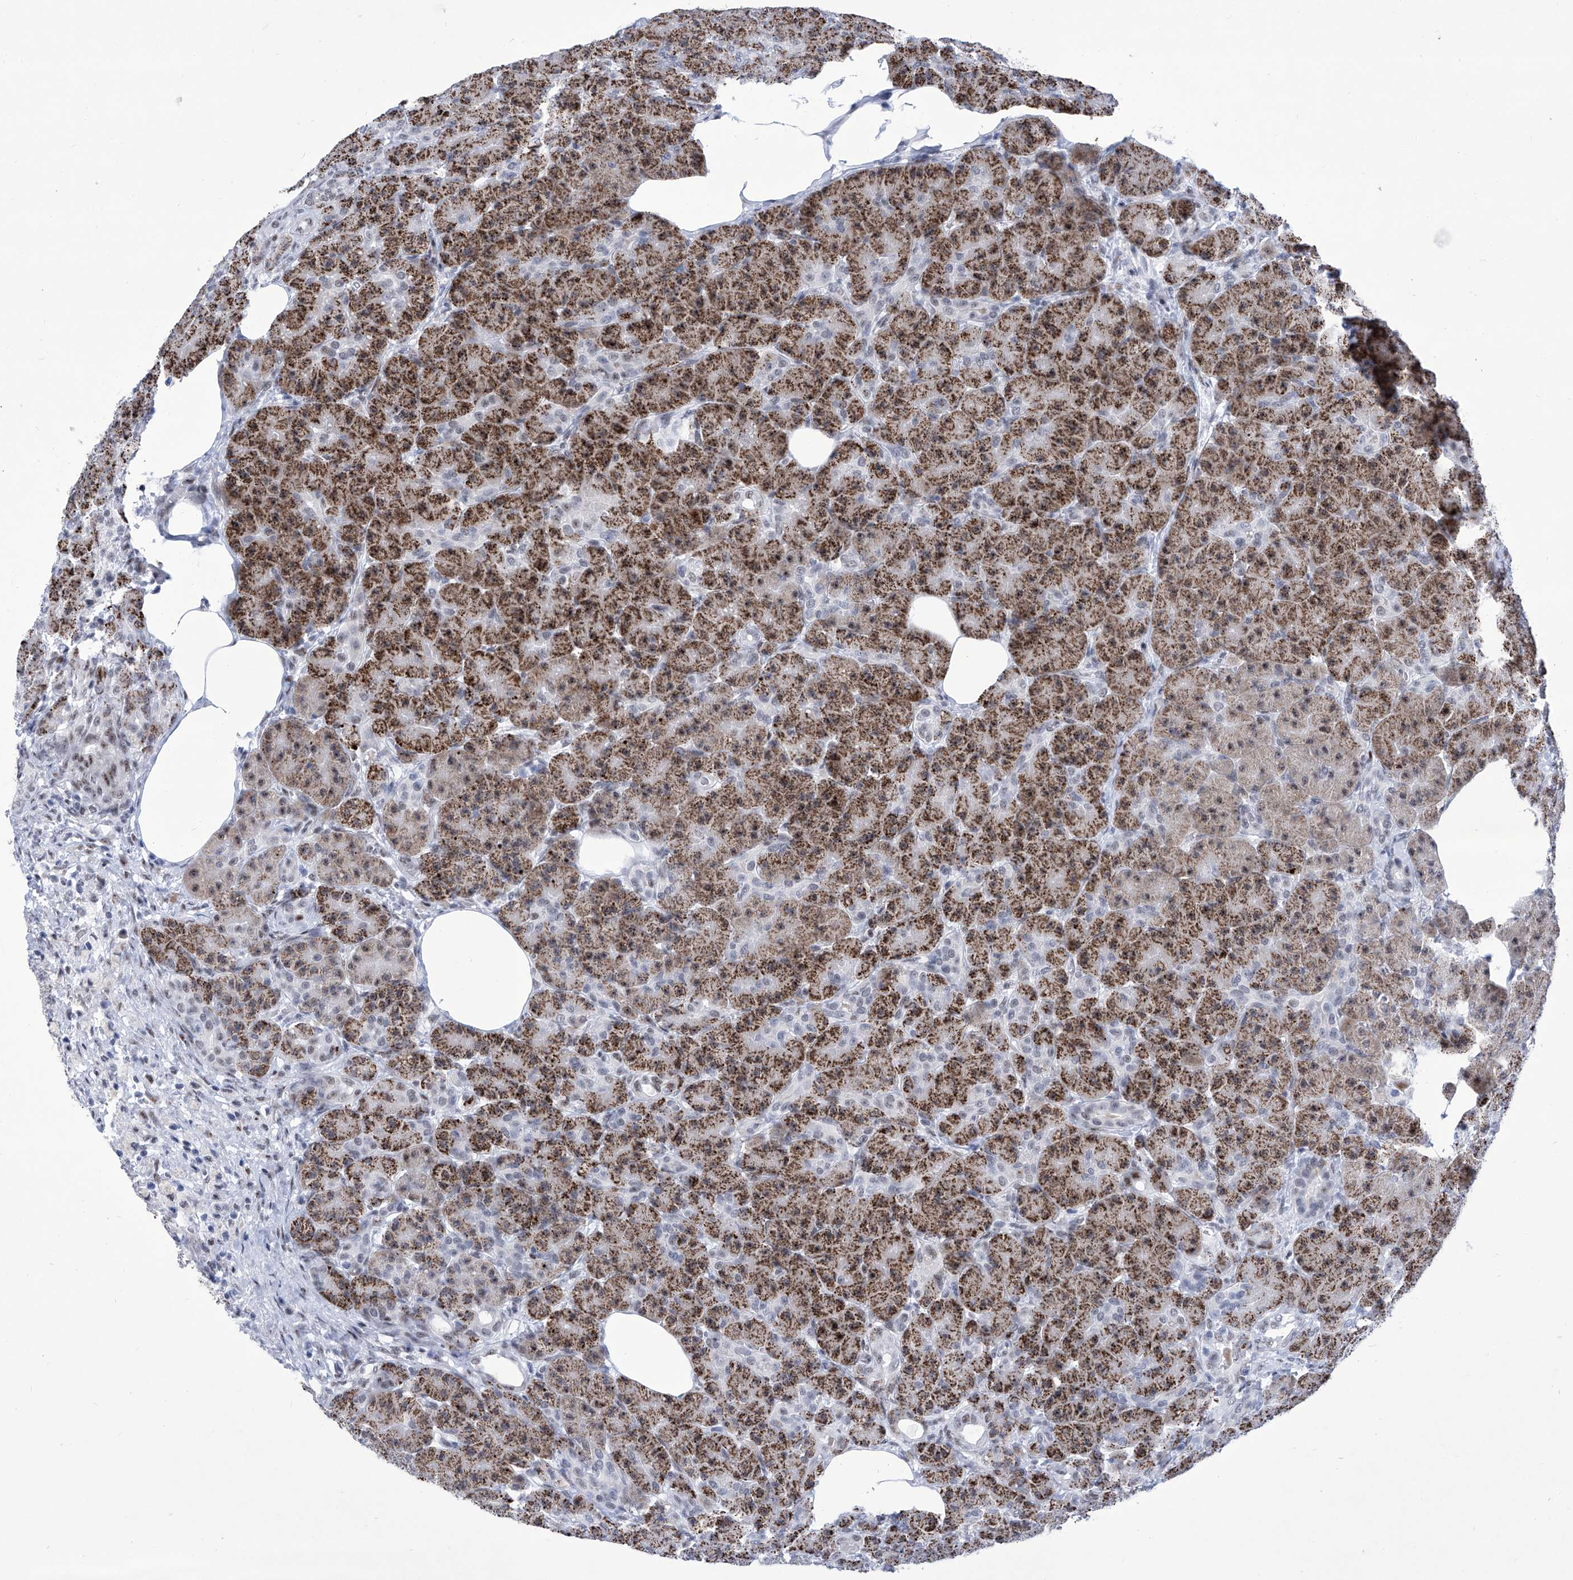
{"staining": {"intensity": "strong", "quantity": ">75%", "location": "cytoplasmic/membranous,nuclear"}, "tissue": "pancreas", "cell_type": "Exocrine glandular cells", "image_type": "normal", "snomed": [{"axis": "morphology", "description": "Normal tissue, NOS"}, {"axis": "topography", "description": "Pancreas"}], "caption": "Protein staining reveals strong cytoplasmic/membranous,nuclear expression in about >75% of exocrine glandular cells in unremarkable pancreas.", "gene": "SART1", "patient": {"sex": "male", "age": 63}}